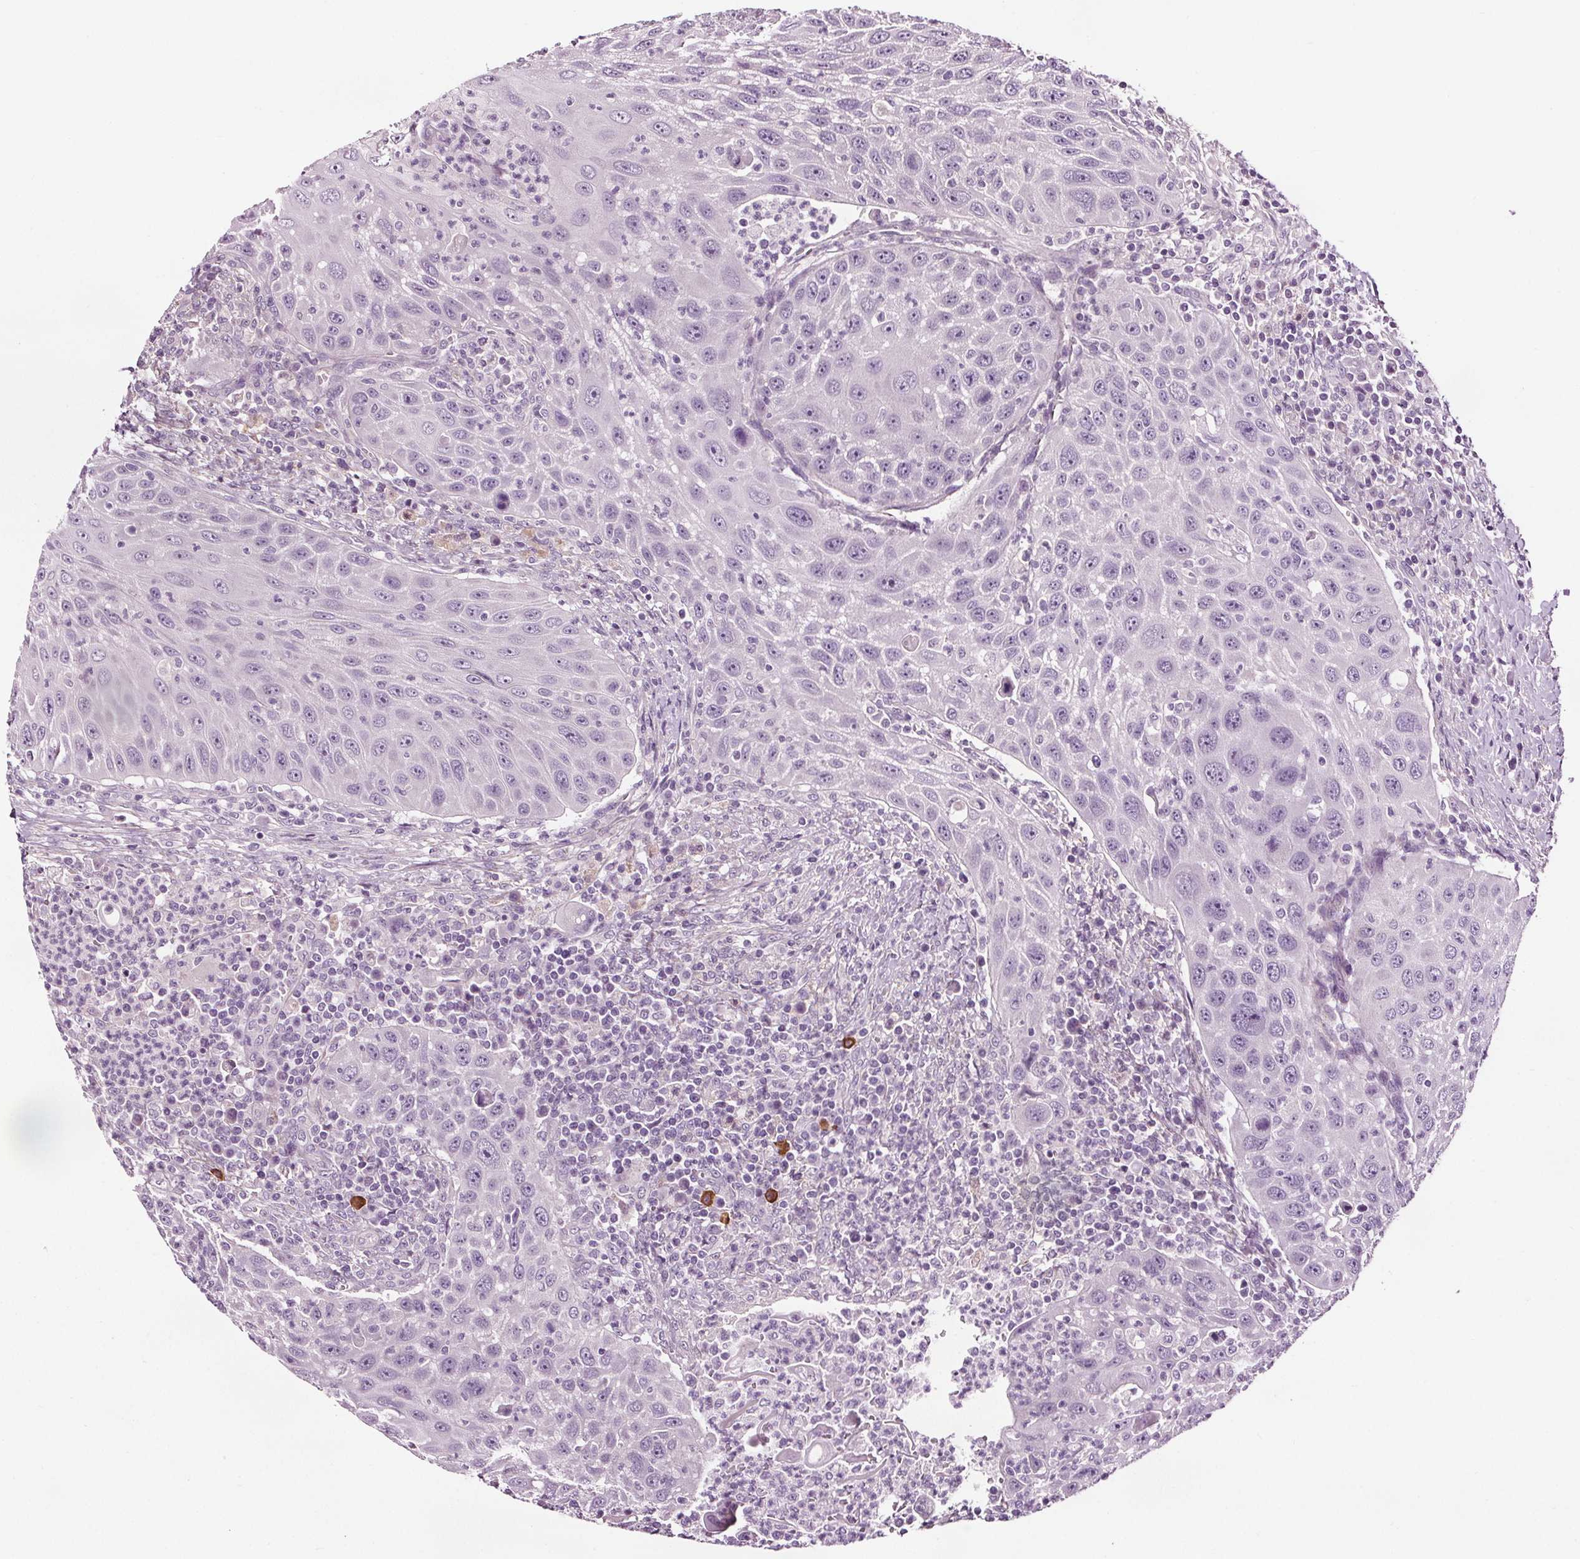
{"staining": {"intensity": "negative", "quantity": "none", "location": "none"}, "tissue": "head and neck cancer", "cell_type": "Tumor cells", "image_type": "cancer", "snomed": [{"axis": "morphology", "description": "Squamous cell carcinoma, NOS"}, {"axis": "topography", "description": "Head-Neck"}], "caption": "The photomicrograph exhibits no staining of tumor cells in head and neck cancer (squamous cell carcinoma).", "gene": "RASA1", "patient": {"sex": "male", "age": 69}}